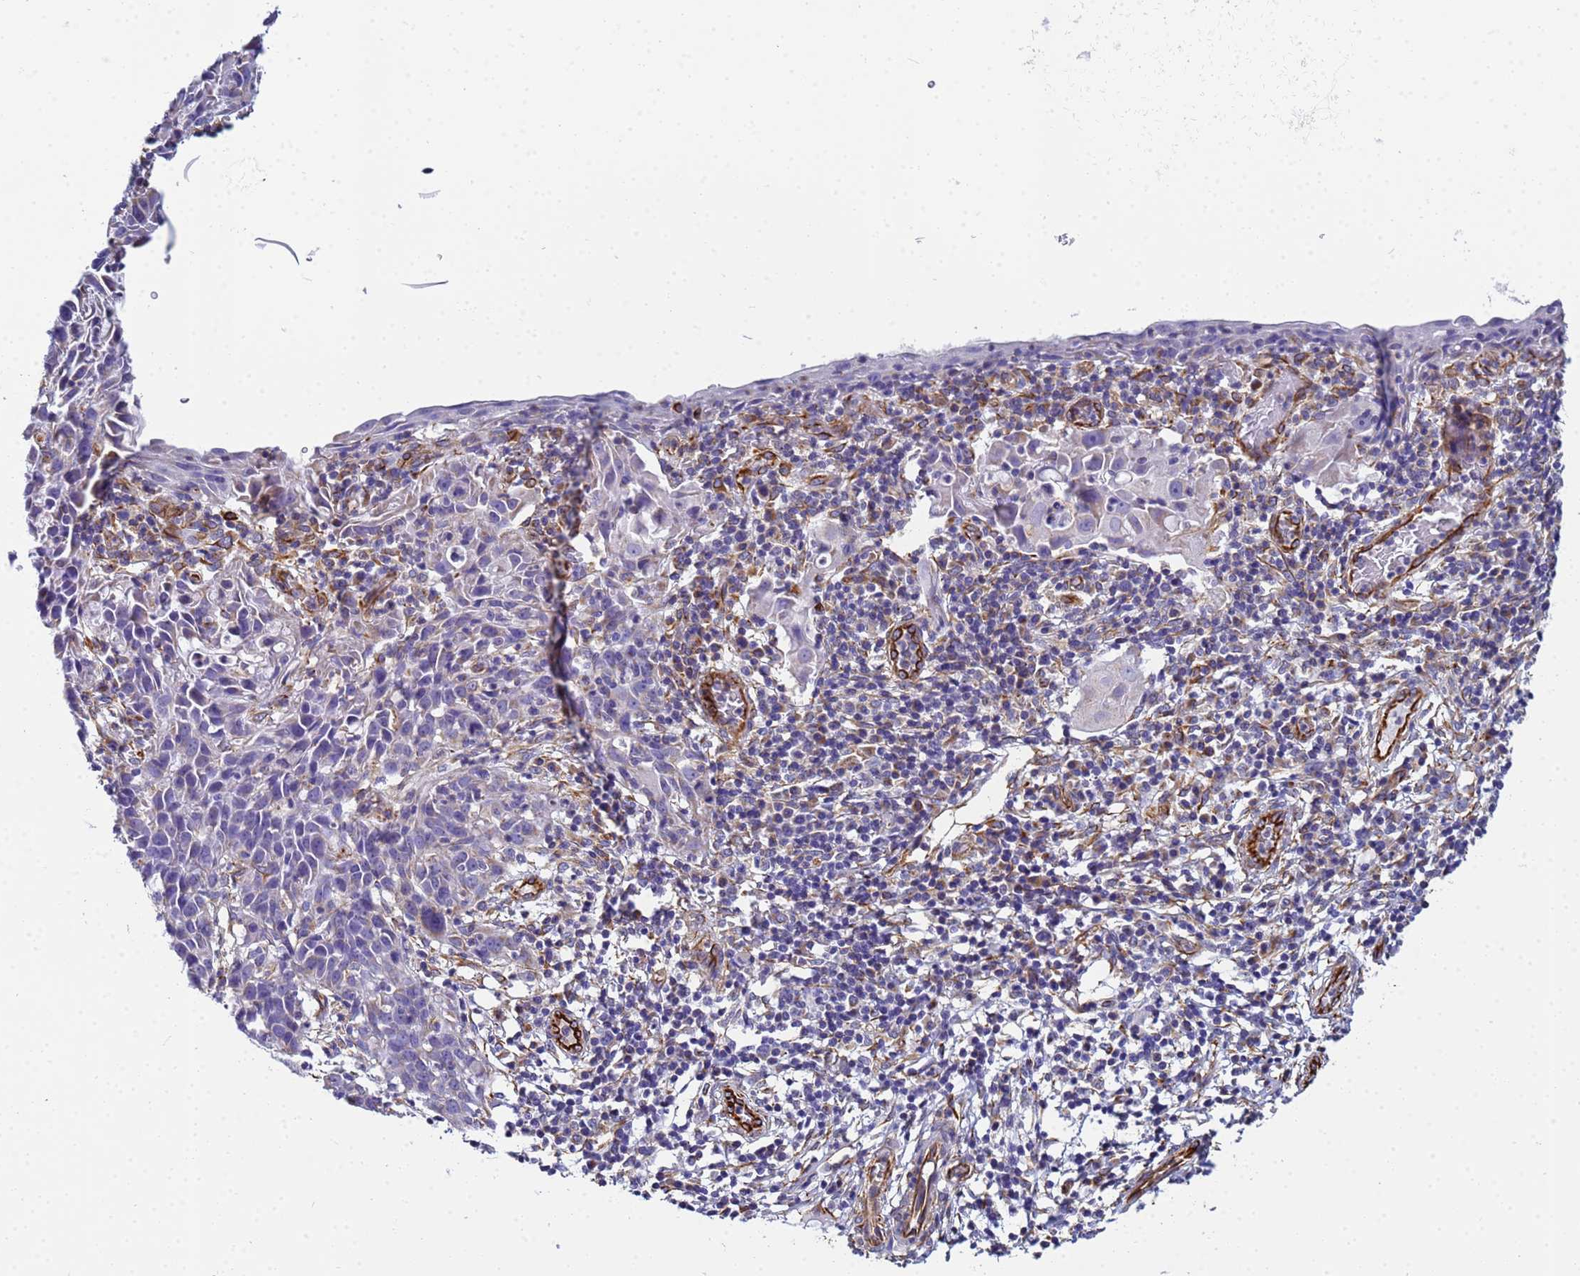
{"staining": {"intensity": "negative", "quantity": "none", "location": "none"}, "tissue": "cervical cancer", "cell_type": "Tumor cells", "image_type": "cancer", "snomed": [{"axis": "morphology", "description": "Squamous cell carcinoma, NOS"}, {"axis": "topography", "description": "Cervix"}], "caption": "Tumor cells are negative for protein expression in human cervical cancer.", "gene": "UBXN2B", "patient": {"sex": "female", "age": 50}}